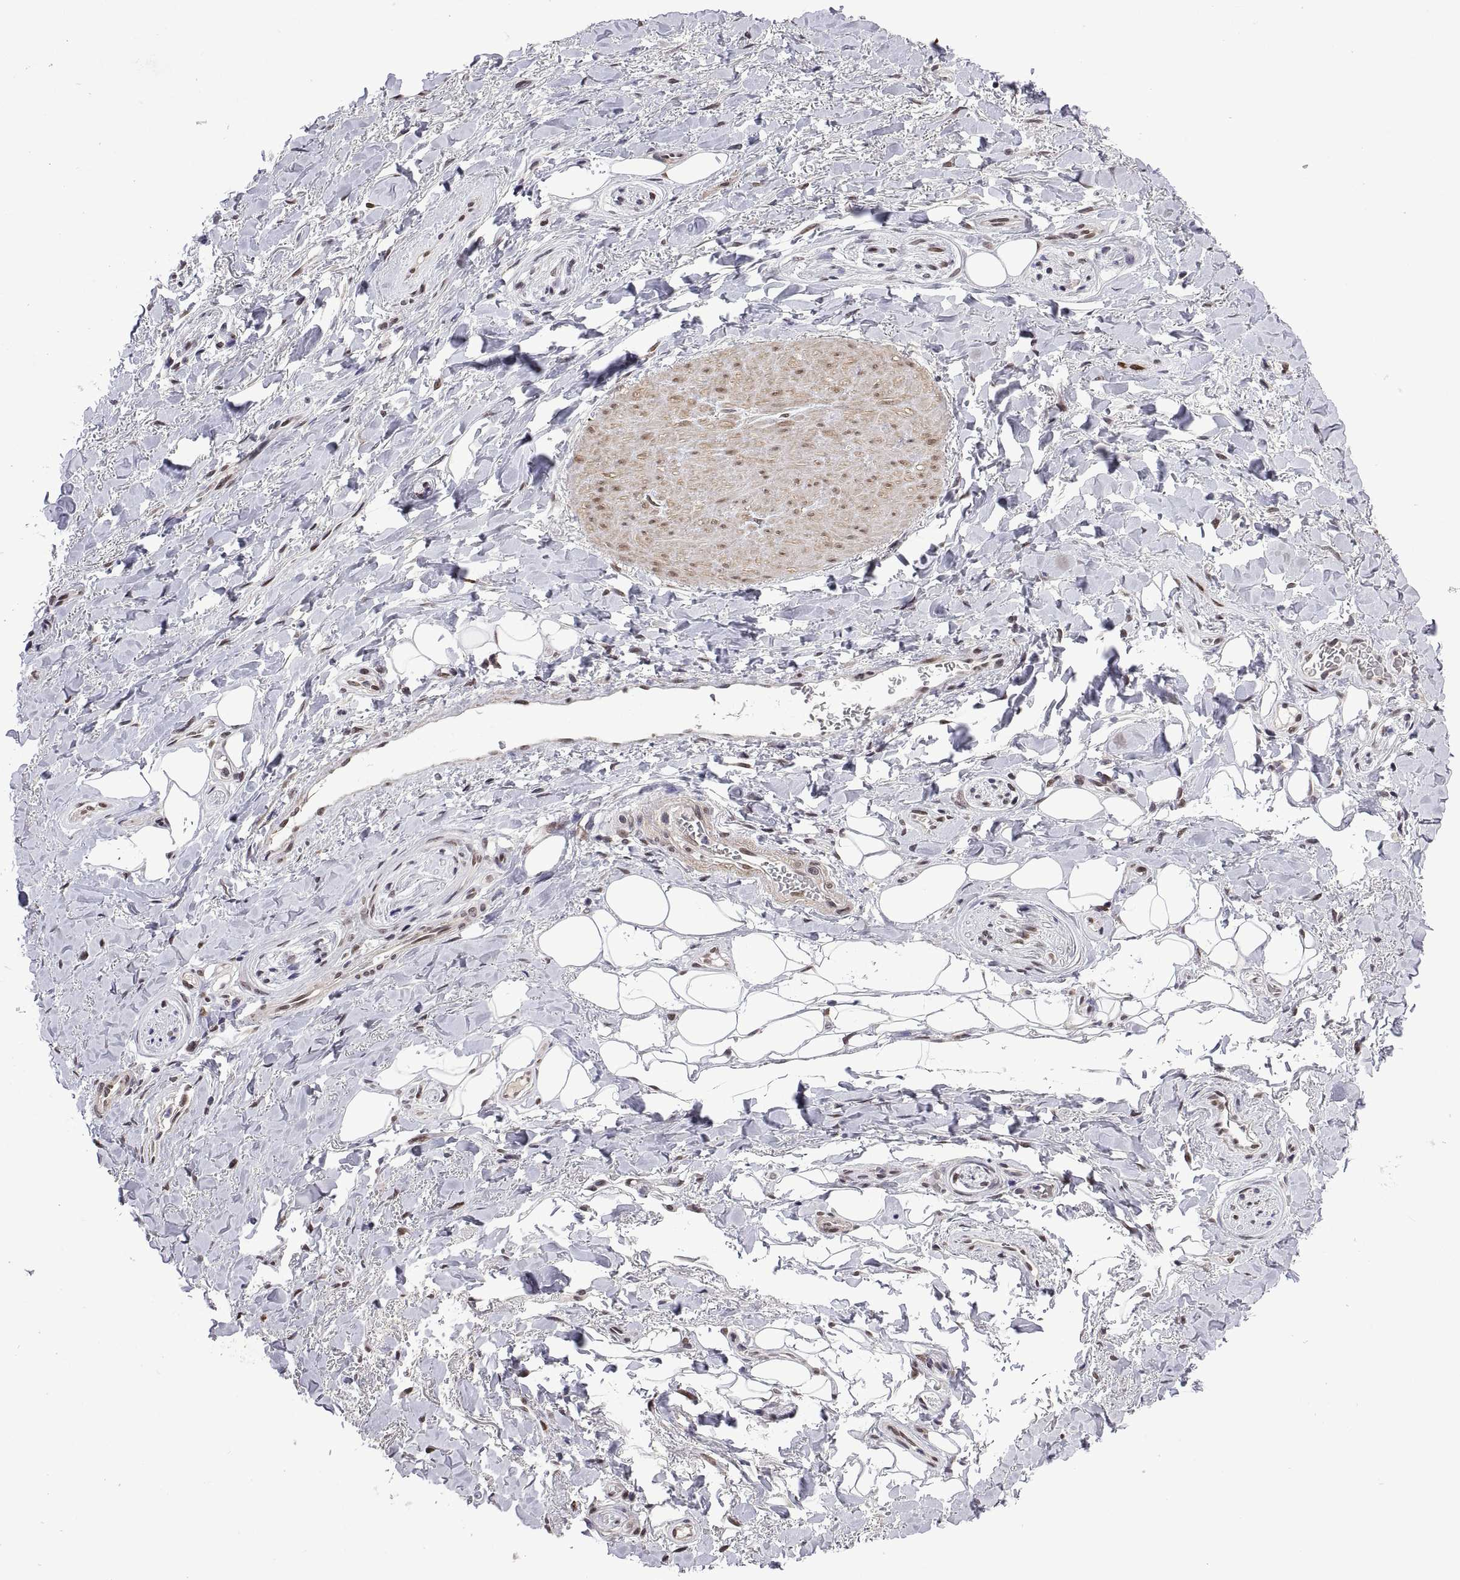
{"staining": {"intensity": "negative", "quantity": "none", "location": "none"}, "tissue": "adipose tissue", "cell_type": "Adipocytes", "image_type": "normal", "snomed": [{"axis": "morphology", "description": "Normal tissue, NOS"}, {"axis": "topography", "description": "Anal"}, {"axis": "topography", "description": "Peripheral nerve tissue"}], "caption": "Protein analysis of unremarkable adipose tissue exhibits no significant positivity in adipocytes. The staining was performed using DAB (3,3'-diaminobenzidine) to visualize the protein expression in brown, while the nuclei were stained in blue with hematoxylin (Magnification: 20x).", "gene": "NR4A1", "patient": {"sex": "male", "age": 53}}